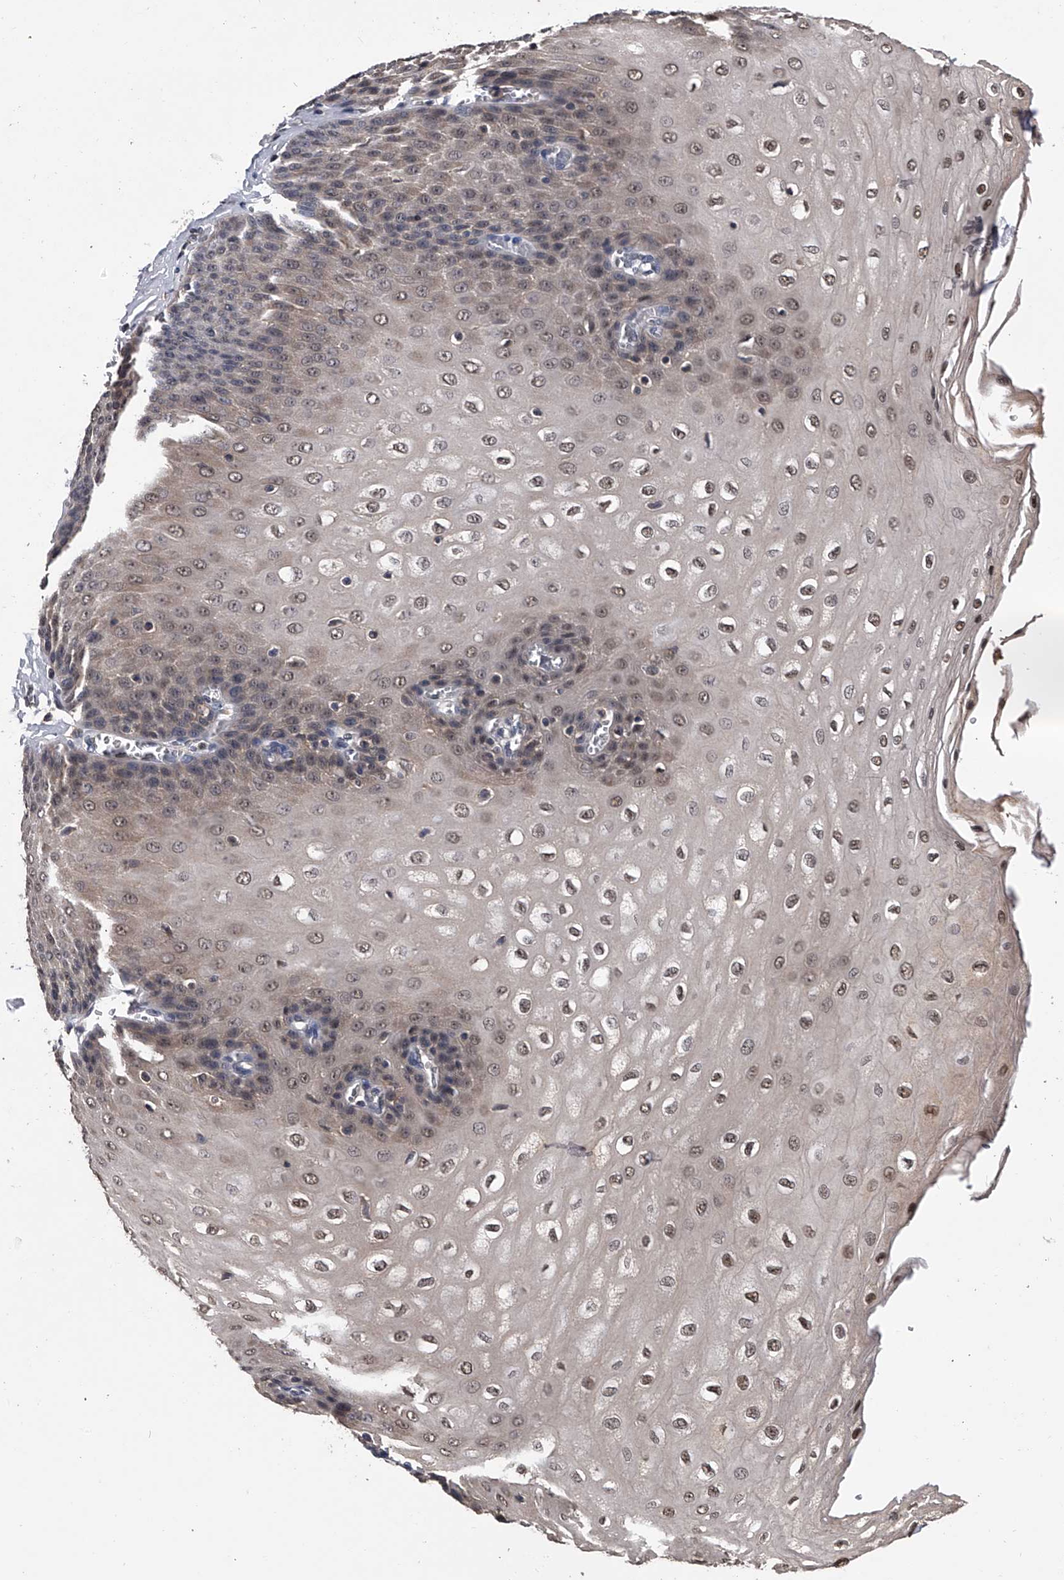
{"staining": {"intensity": "moderate", "quantity": "25%-75%", "location": "nuclear"}, "tissue": "esophagus", "cell_type": "Squamous epithelial cells", "image_type": "normal", "snomed": [{"axis": "morphology", "description": "Normal tissue, NOS"}, {"axis": "topography", "description": "Esophagus"}], "caption": "This photomicrograph displays immunohistochemistry staining of normal esophagus, with medium moderate nuclear positivity in approximately 25%-75% of squamous epithelial cells.", "gene": "EFCAB7", "patient": {"sex": "male", "age": 60}}